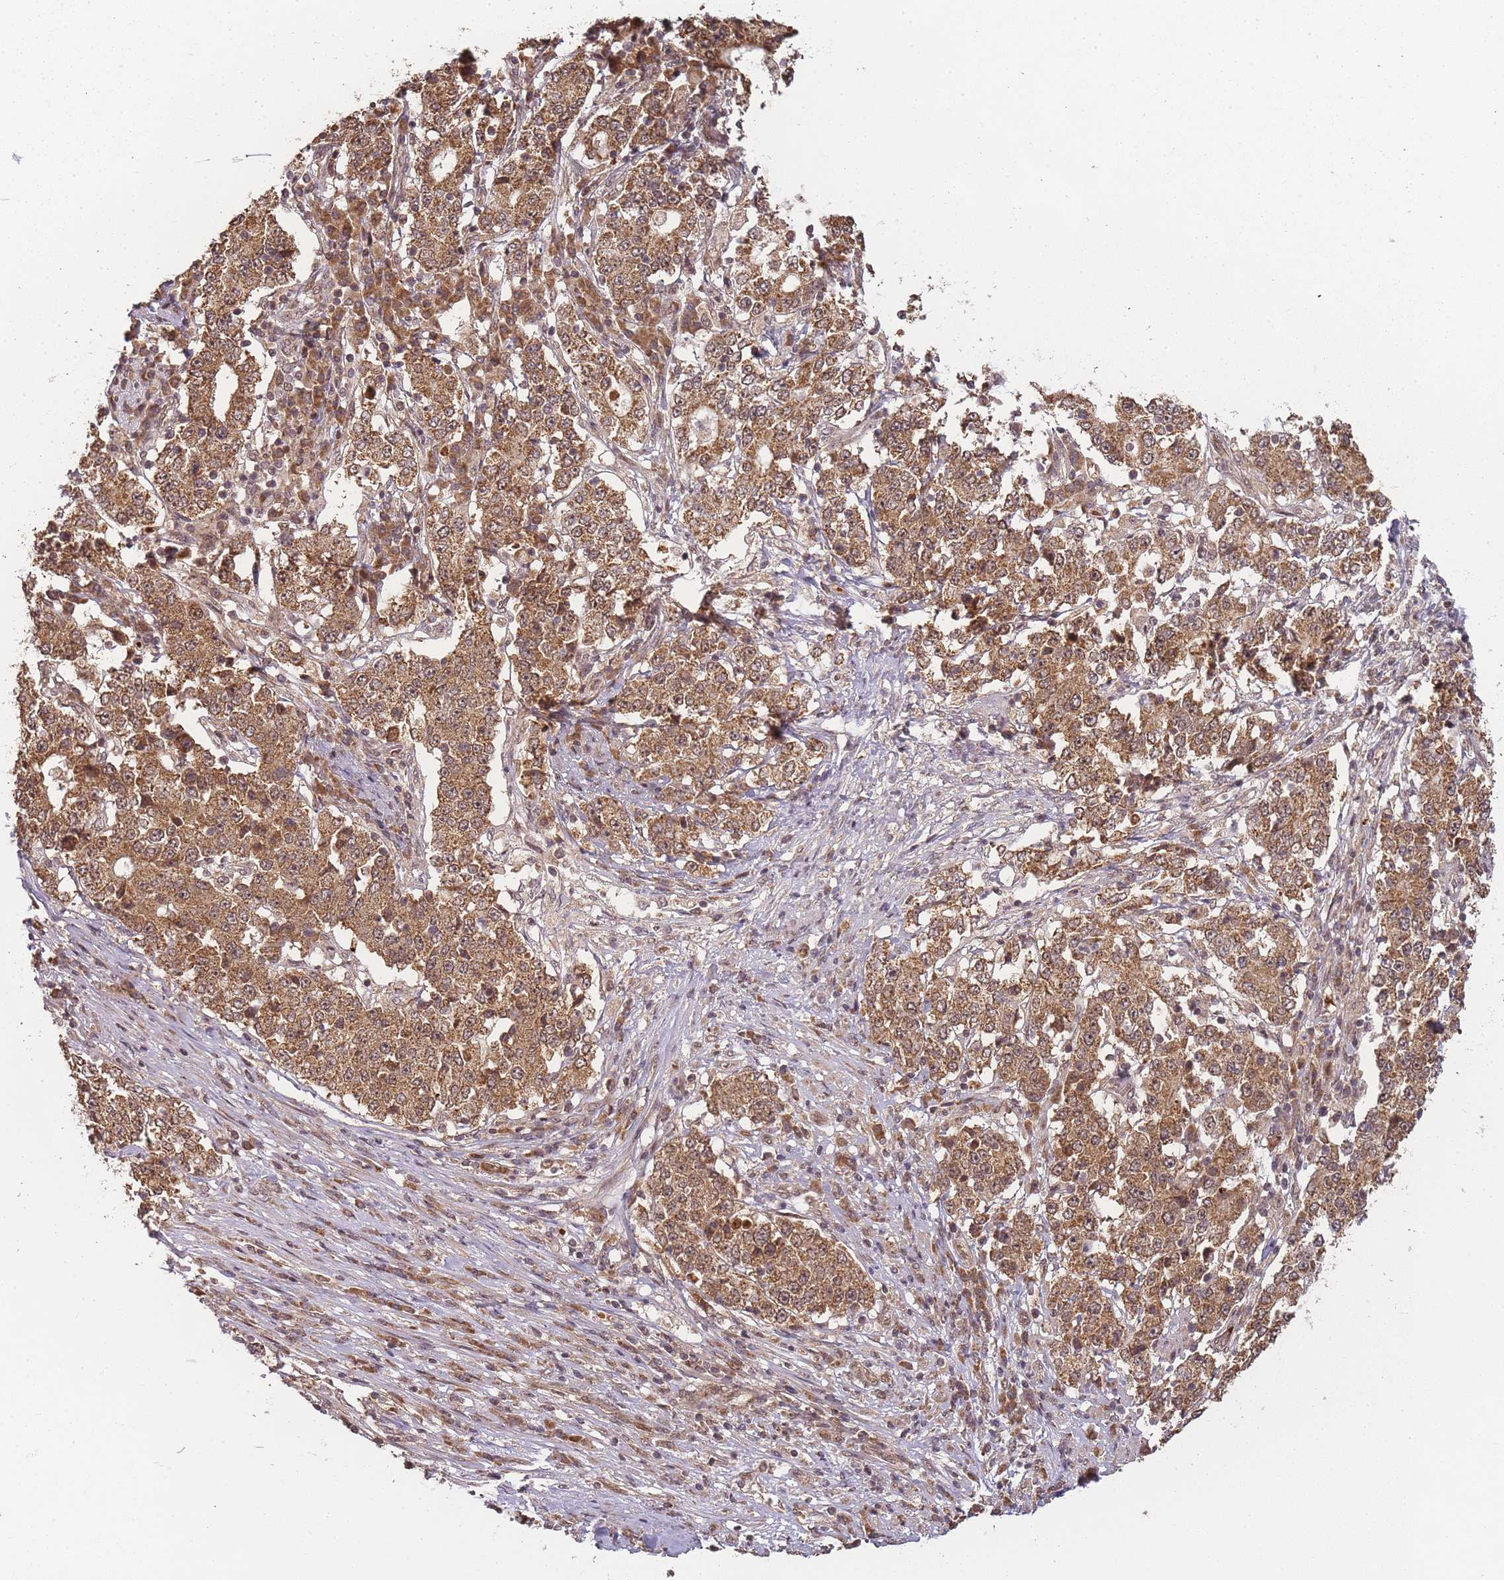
{"staining": {"intensity": "moderate", "quantity": ">75%", "location": "cytoplasmic/membranous,nuclear"}, "tissue": "stomach cancer", "cell_type": "Tumor cells", "image_type": "cancer", "snomed": [{"axis": "morphology", "description": "Adenocarcinoma, NOS"}, {"axis": "topography", "description": "Stomach"}], "caption": "Stomach adenocarcinoma was stained to show a protein in brown. There is medium levels of moderate cytoplasmic/membranous and nuclear positivity in about >75% of tumor cells.", "gene": "ZNF497", "patient": {"sex": "male", "age": 59}}